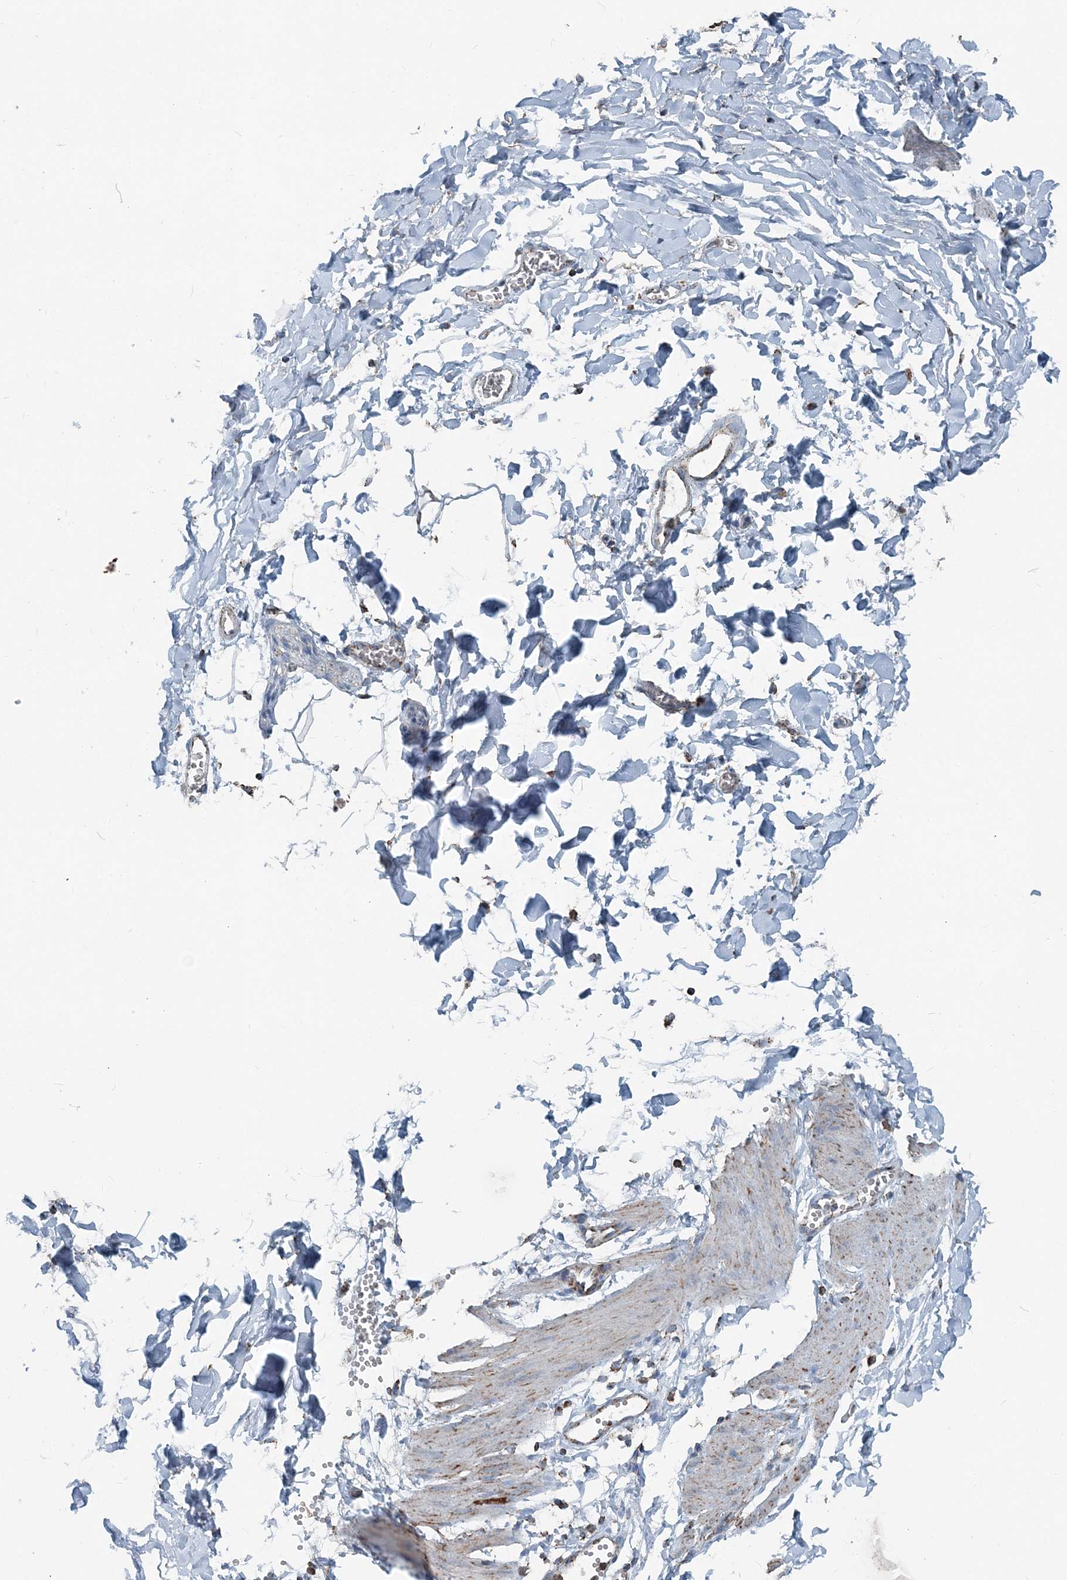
{"staining": {"intensity": "weak", "quantity": ">75%", "location": "cytoplasmic/membranous"}, "tissue": "adipose tissue", "cell_type": "Adipocytes", "image_type": "normal", "snomed": [{"axis": "morphology", "description": "Normal tissue, NOS"}, {"axis": "topography", "description": "Gallbladder"}, {"axis": "topography", "description": "Peripheral nerve tissue"}], "caption": "Immunohistochemistry (DAB) staining of normal adipose tissue demonstrates weak cytoplasmic/membranous protein staining in approximately >75% of adipocytes.", "gene": "SUCLG1", "patient": {"sex": "male", "age": 38}}